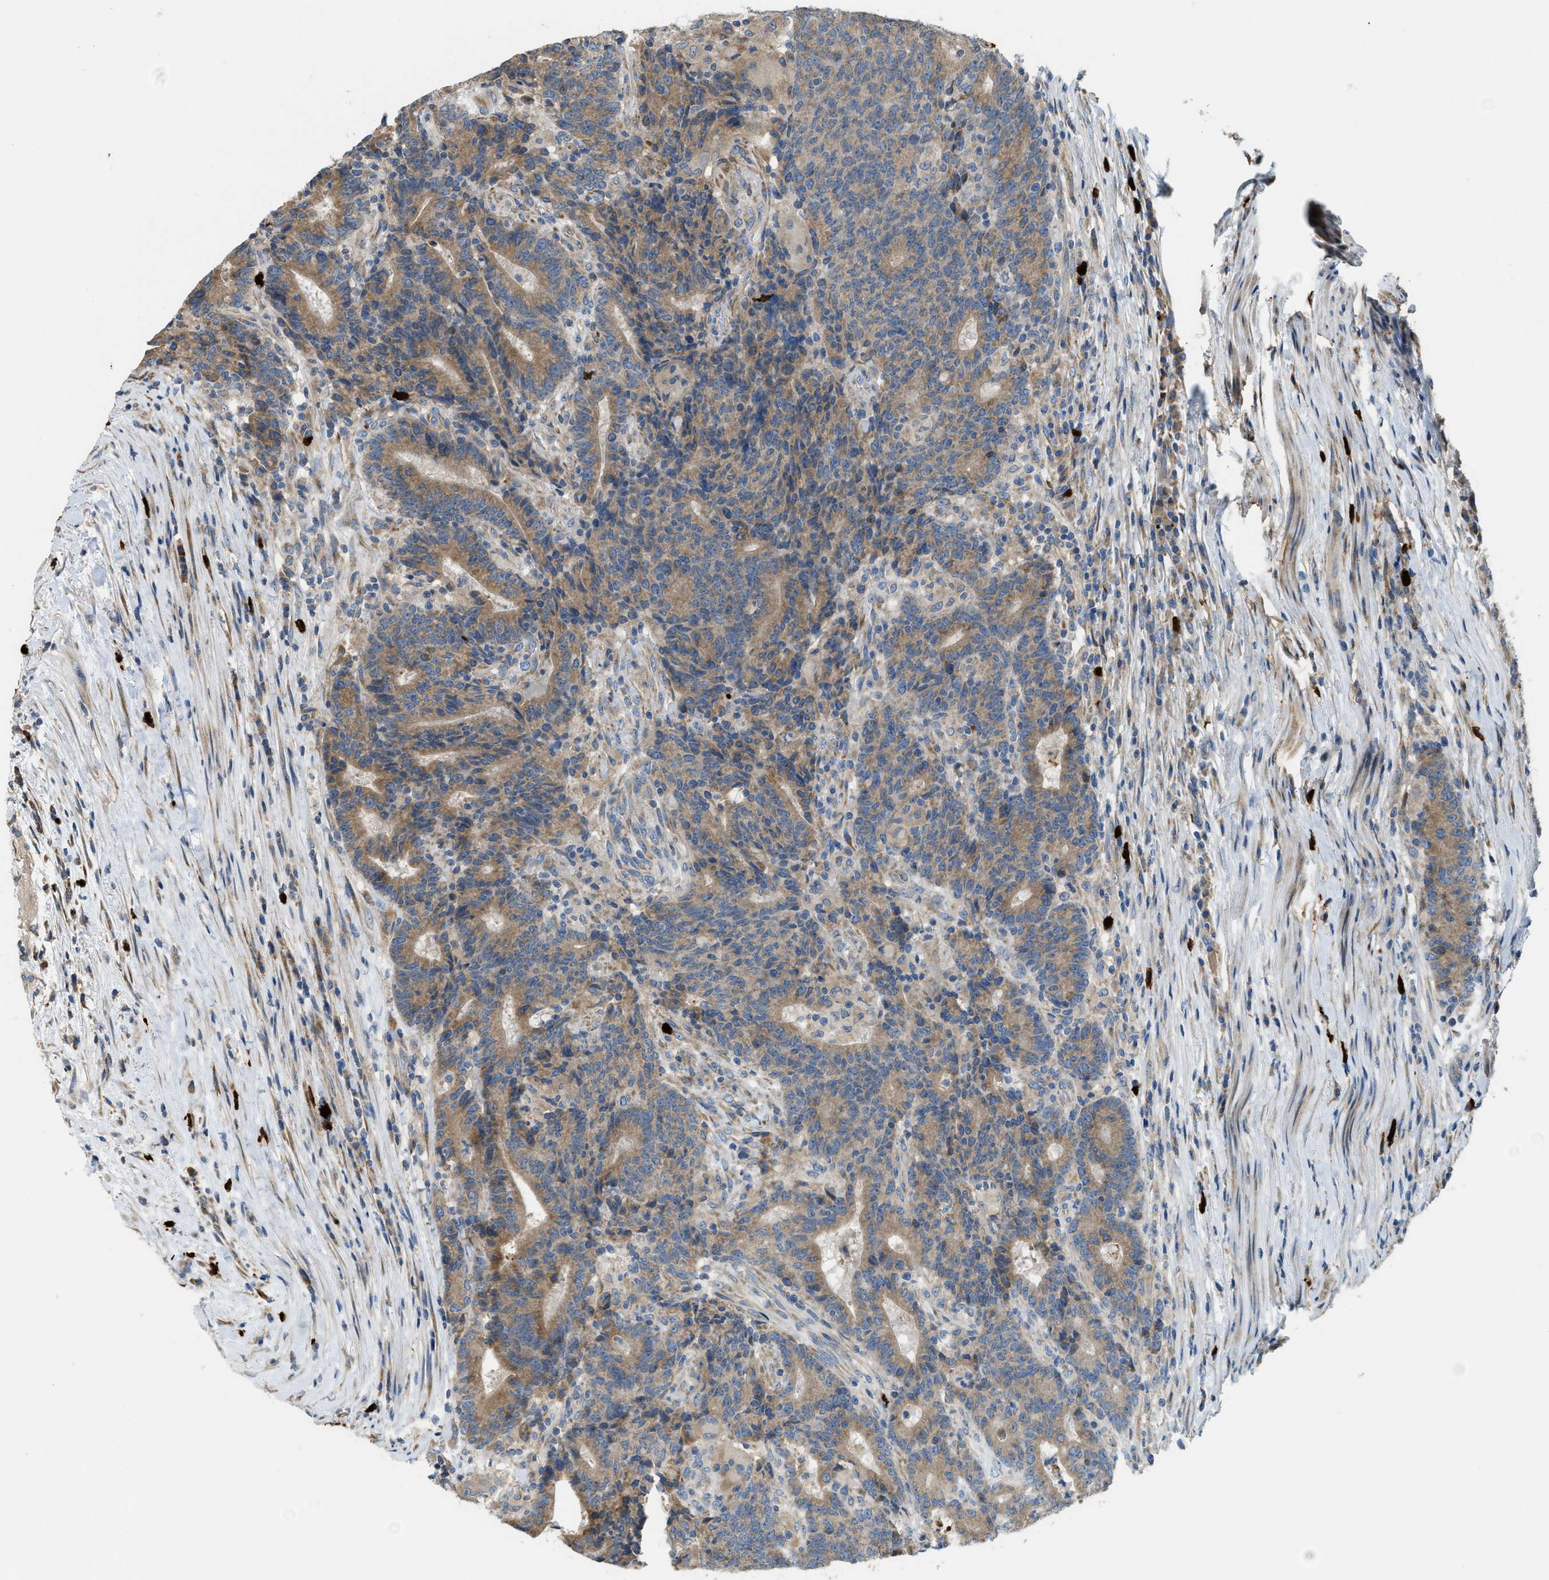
{"staining": {"intensity": "moderate", "quantity": ">75%", "location": "cytoplasmic/membranous"}, "tissue": "colorectal cancer", "cell_type": "Tumor cells", "image_type": "cancer", "snomed": [{"axis": "morphology", "description": "Normal tissue, NOS"}, {"axis": "morphology", "description": "Adenocarcinoma, NOS"}, {"axis": "topography", "description": "Colon"}], "caption": "Immunohistochemistry (DAB (3,3'-diaminobenzidine)) staining of colorectal adenocarcinoma displays moderate cytoplasmic/membranous protein staining in approximately >75% of tumor cells. Immunohistochemistry stains the protein in brown and the nuclei are stained blue.", "gene": "TMEM68", "patient": {"sex": "female", "age": 75}}